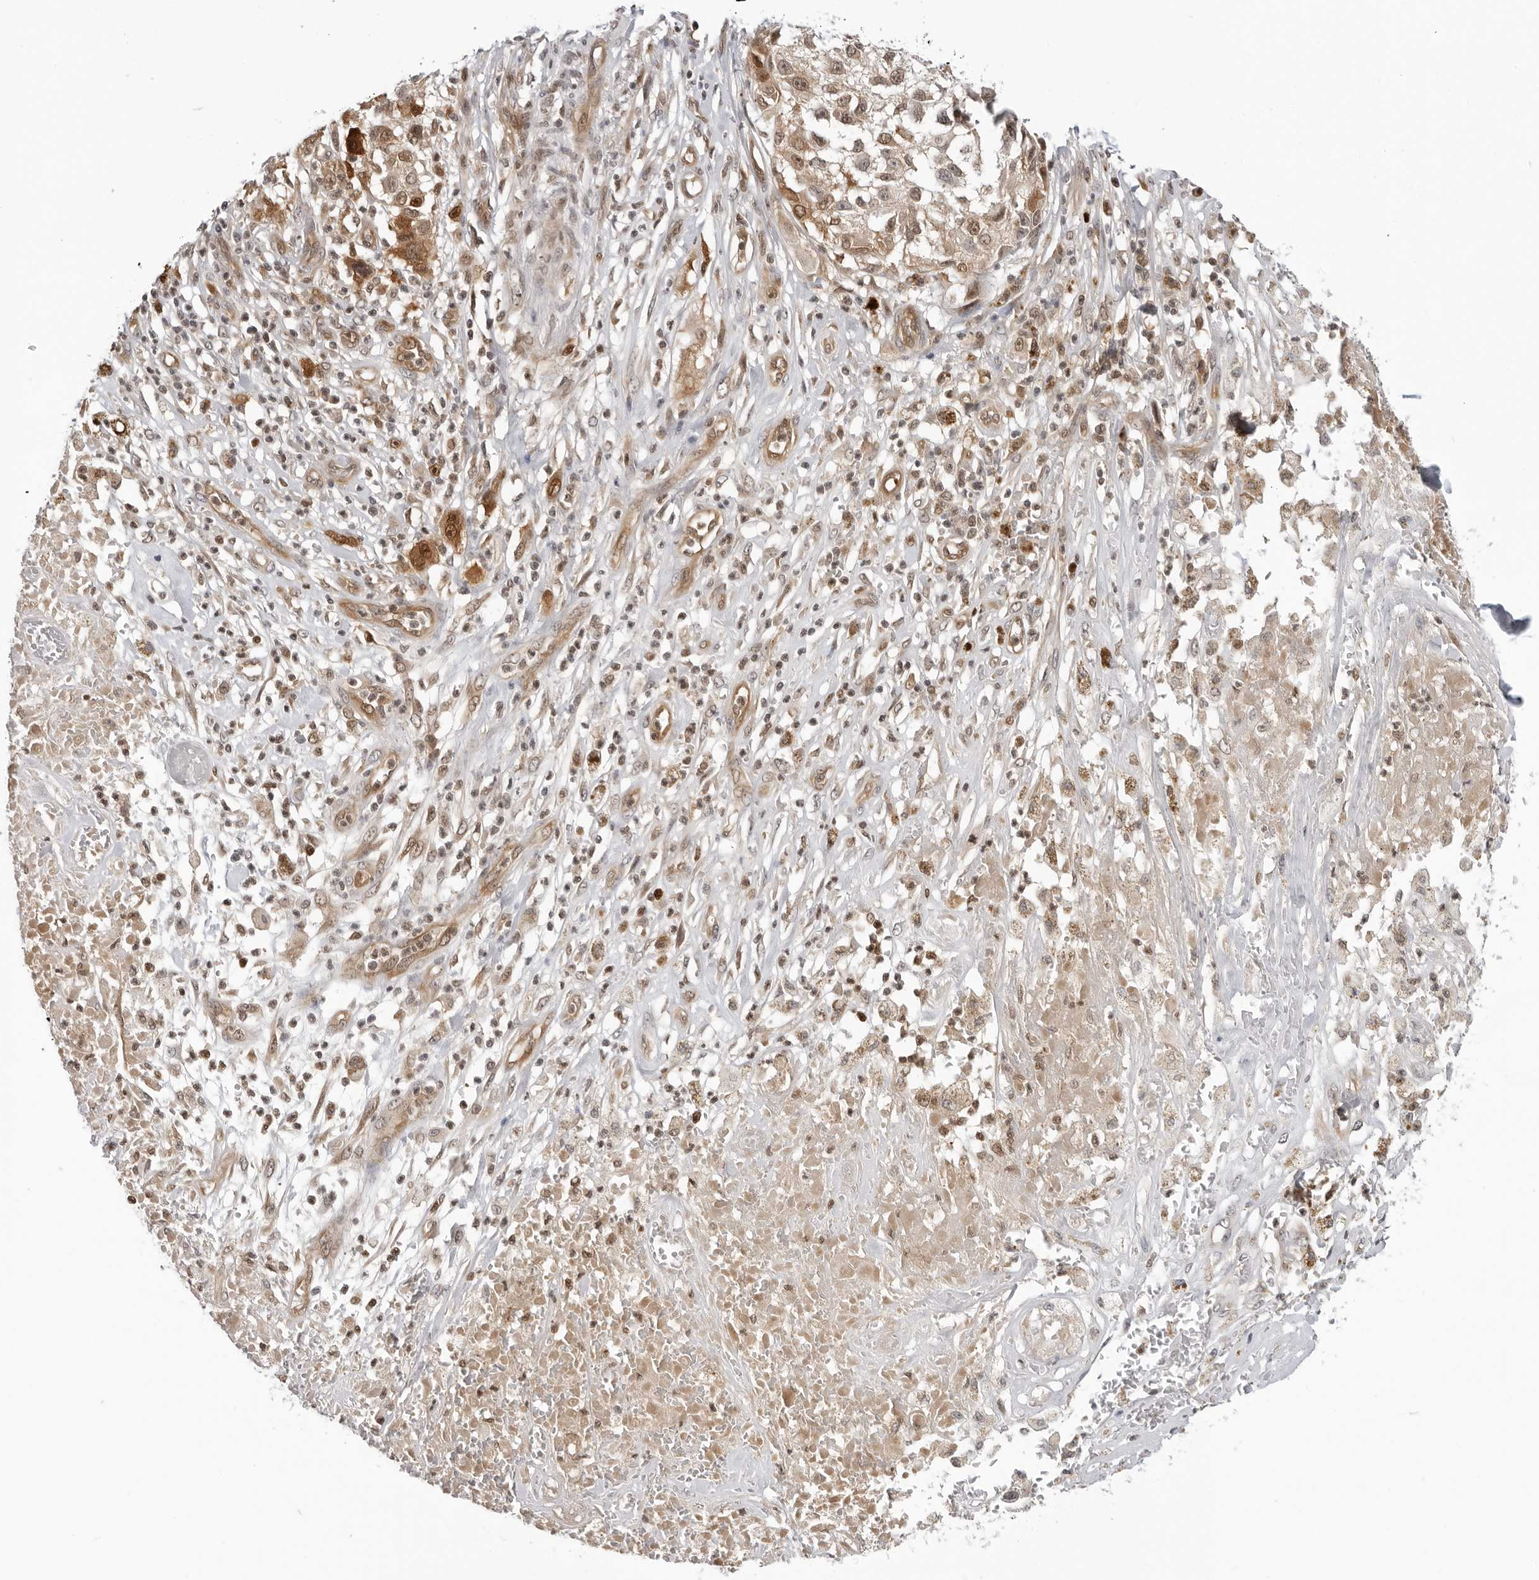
{"staining": {"intensity": "moderate", "quantity": ">75%", "location": "cytoplasmic/membranous,nuclear"}, "tissue": "melanoma", "cell_type": "Tumor cells", "image_type": "cancer", "snomed": [{"axis": "morphology", "description": "Necrosis, NOS"}, {"axis": "morphology", "description": "Malignant melanoma, NOS"}, {"axis": "topography", "description": "Skin"}], "caption": "Immunohistochemistry (IHC) histopathology image of human melanoma stained for a protein (brown), which exhibits medium levels of moderate cytoplasmic/membranous and nuclear positivity in about >75% of tumor cells.", "gene": "SUGCT", "patient": {"sex": "female", "age": 87}}